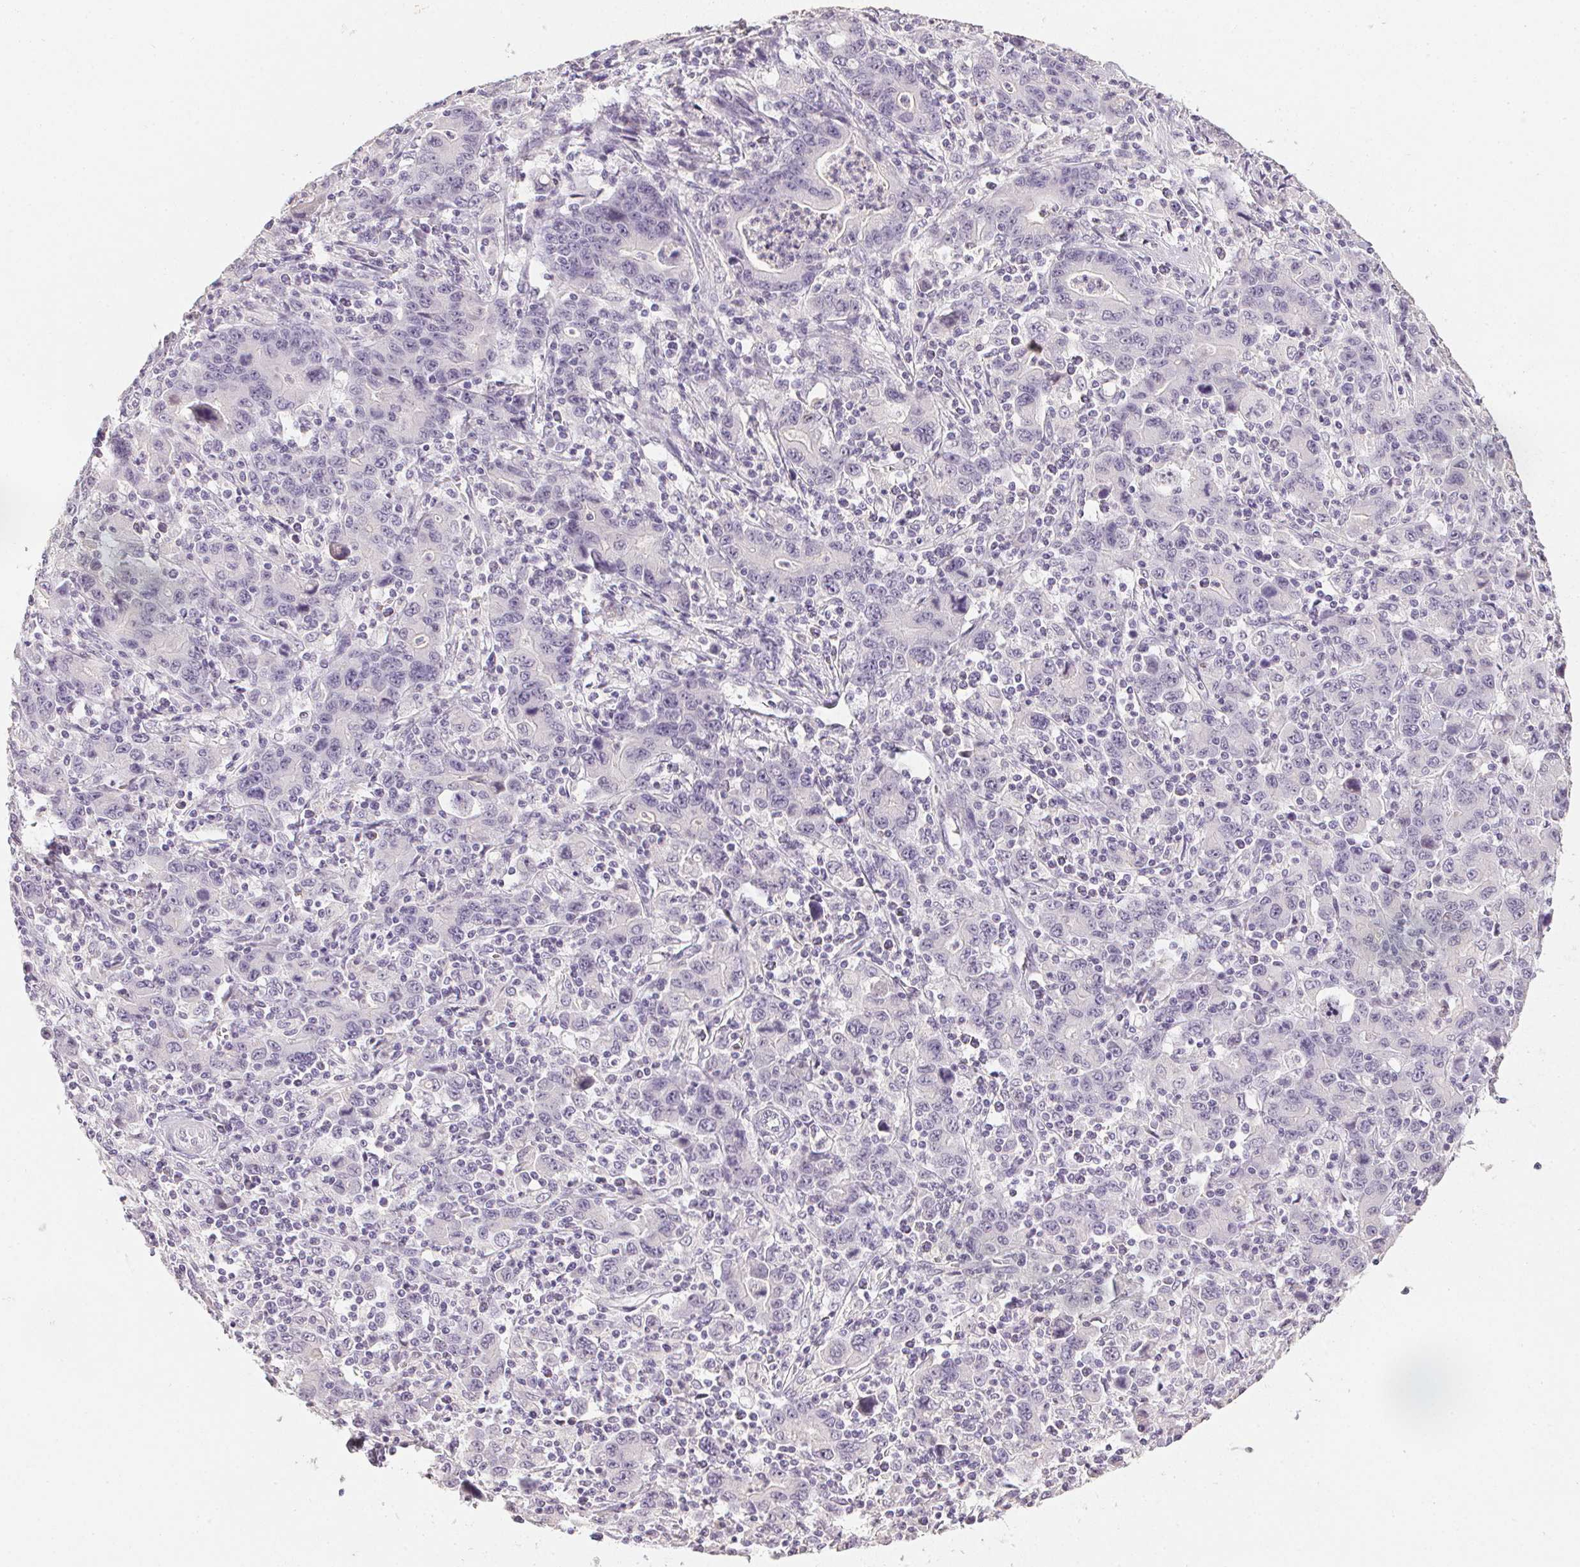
{"staining": {"intensity": "negative", "quantity": "none", "location": "none"}, "tissue": "stomach cancer", "cell_type": "Tumor cells", "image_type": "cancer", "snomed": [{"axis": "morphology", "description": "Adenocarcinoma, NOS"}, {"axis": "topography", "description": "Stomach, upper"}], "caption": "Human stomach cancer stained for a protein using IHC reveals no expression in tumor cells.", "gene": "PPY", "patient": {"sex": "male", "age": 69}}